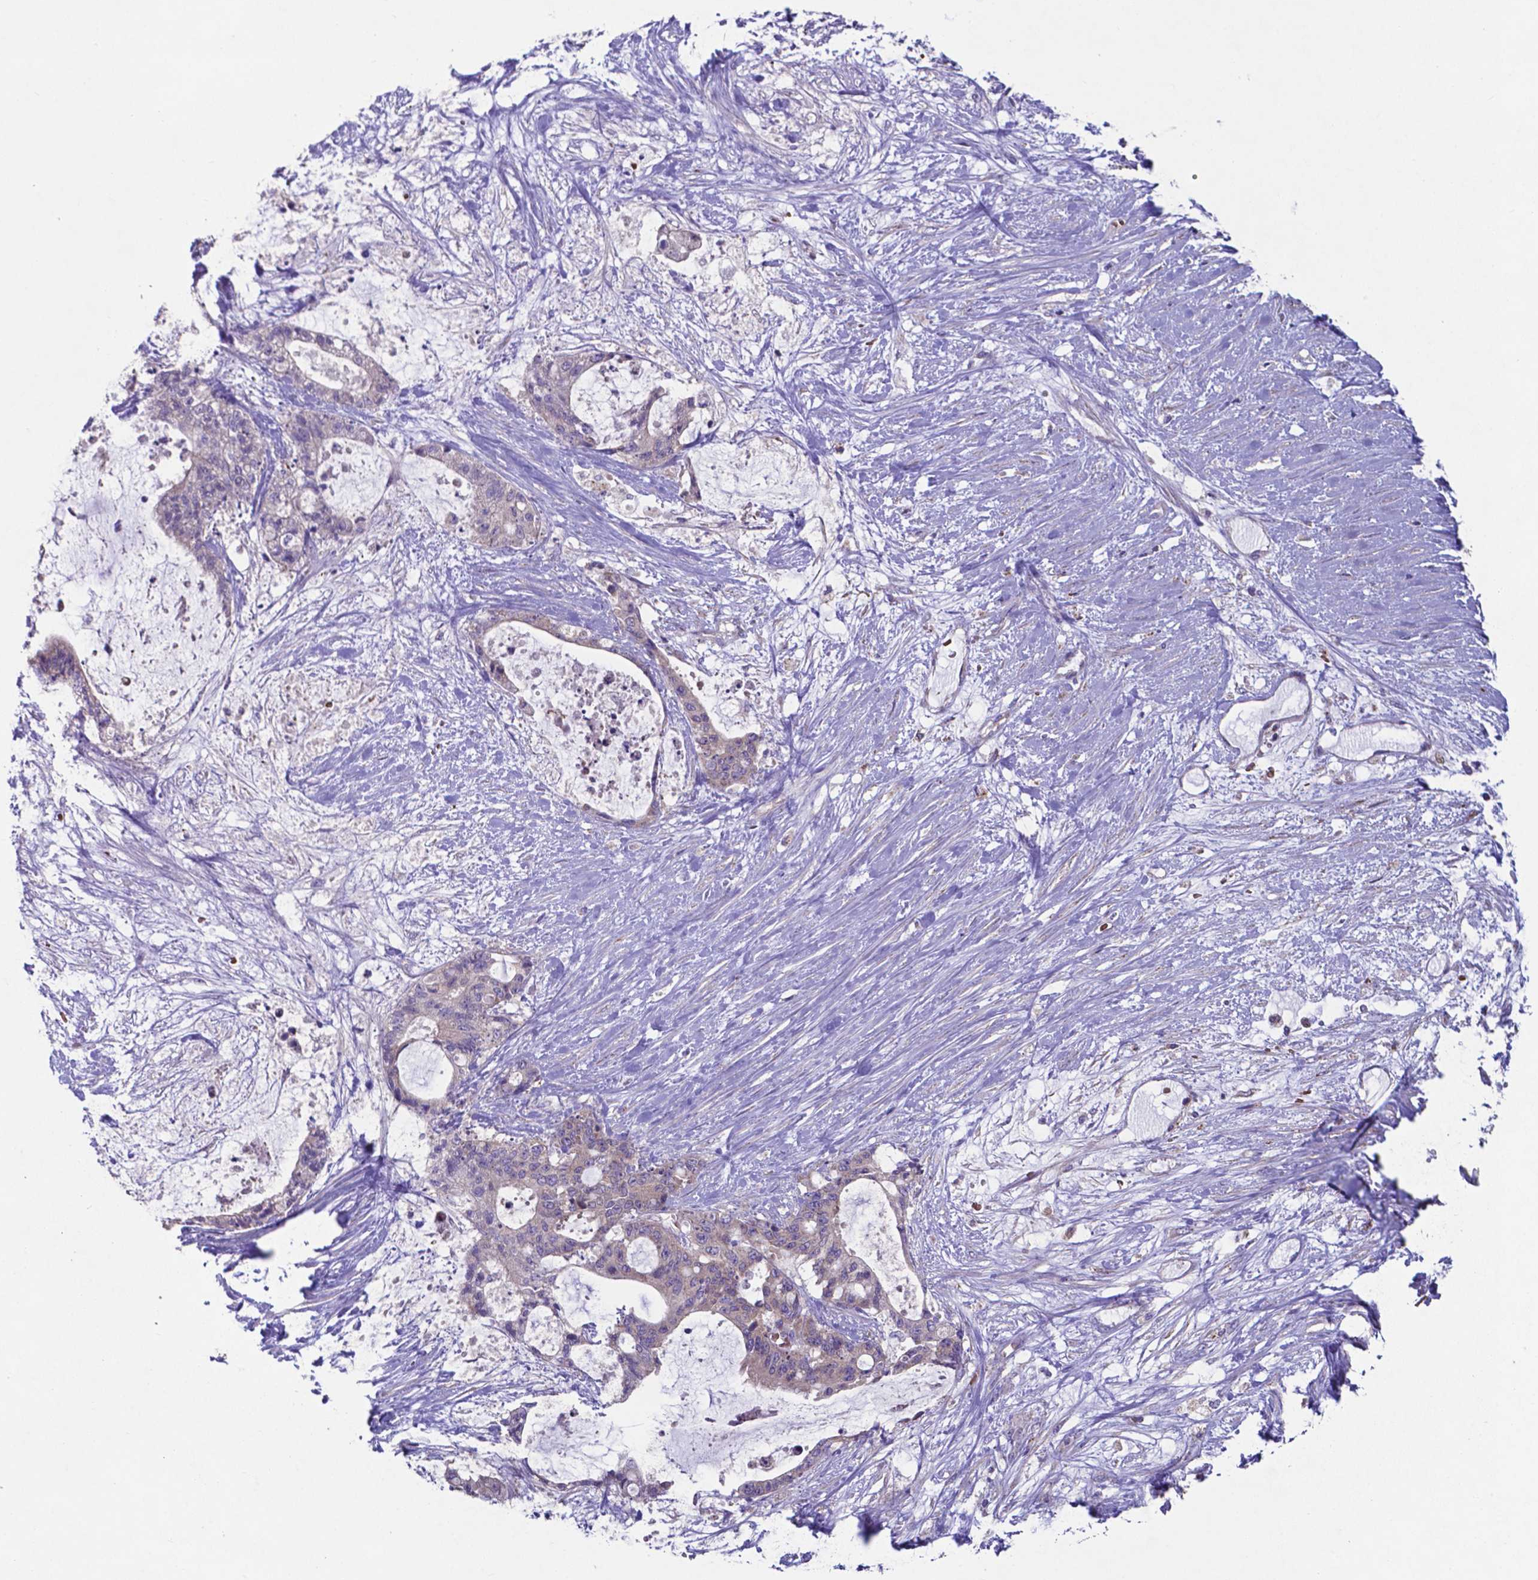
{"staining": {"intensity": "negative", "quantity": "none", "location": "none"}, "tissue": "liver cancer", "cell_type": "Tumor cells", "image_type": "cancer", "snomed": [{"axis": "morphology", "description": "Normal tissue, NOS"}, {"axis": "morphology", "description": "Cholangiocarcinoma"}, {"axis": "topography", "description": "Liver"}, {"axis": "topography", "description": "Peripheral nerve tissue"}], "caption": "Liver cancer (cholangiocarcinoma) was stained to show a protein in brown. There is no significant staining in tumor cells.", "gene": "TYRO3", "patient": {"sex": "female", "age": 73}}